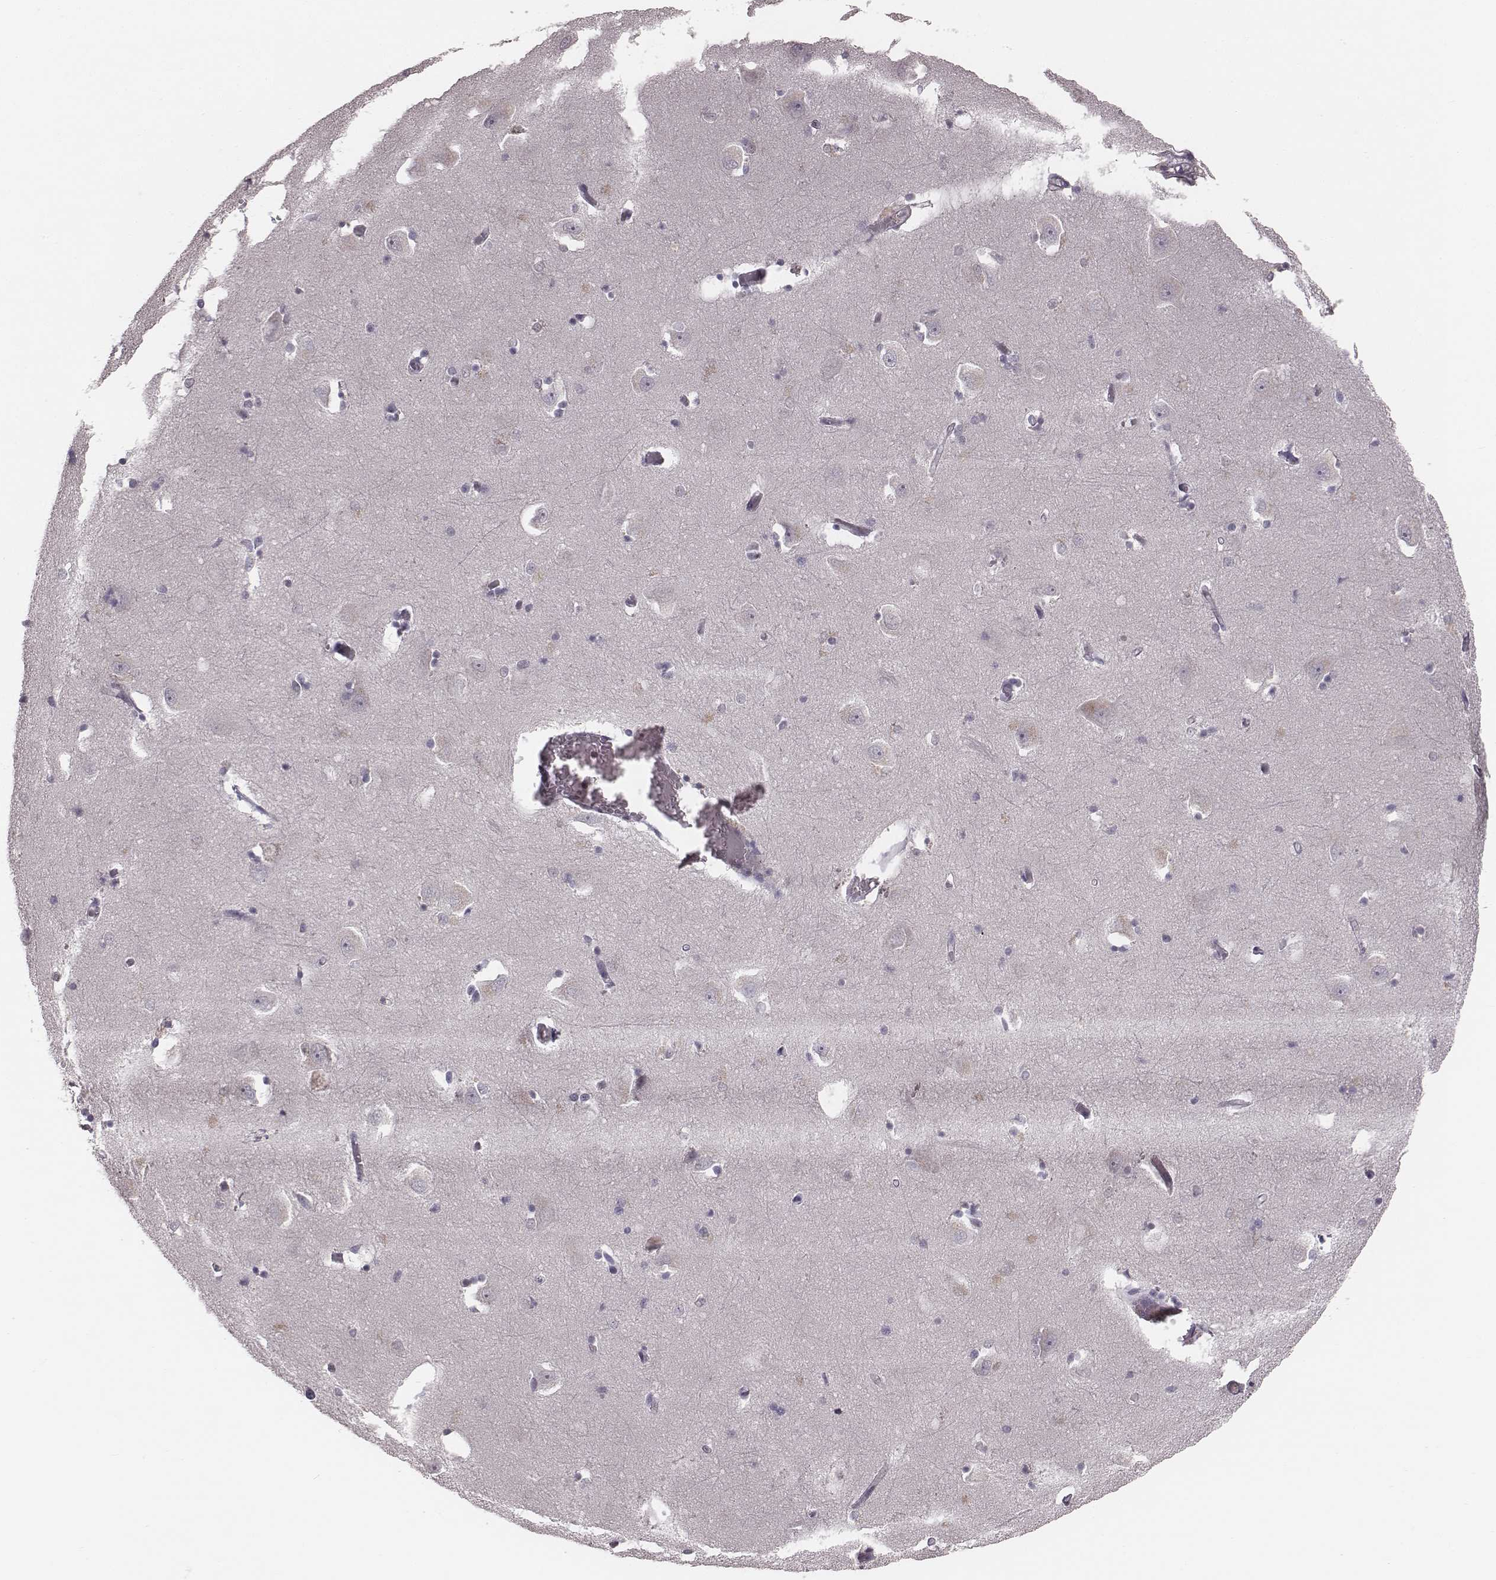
{"staining": {"intensity": "negative", "quantity": "none", "location": "none"}, "tissue": "caudate", "cell_type": "Glial cells", "image_type": "normal", "snomed": [{"axis": "morphology", "description": "Normal tissue, NOS"}, {"axis": "topography", "description": "Lateral ventricle wall"}, {"axis": "topography", "description": "Hippocampus"}], "caption": "DAB (3,3'-diaminobenzidine) immunohistochemical staining of benign human caudate displays no significant expression in glial cells. (DAB immunohistochemistry, high magnification).", "gene": "IQCG", "patient": {"sex": "female", "age": 63}}